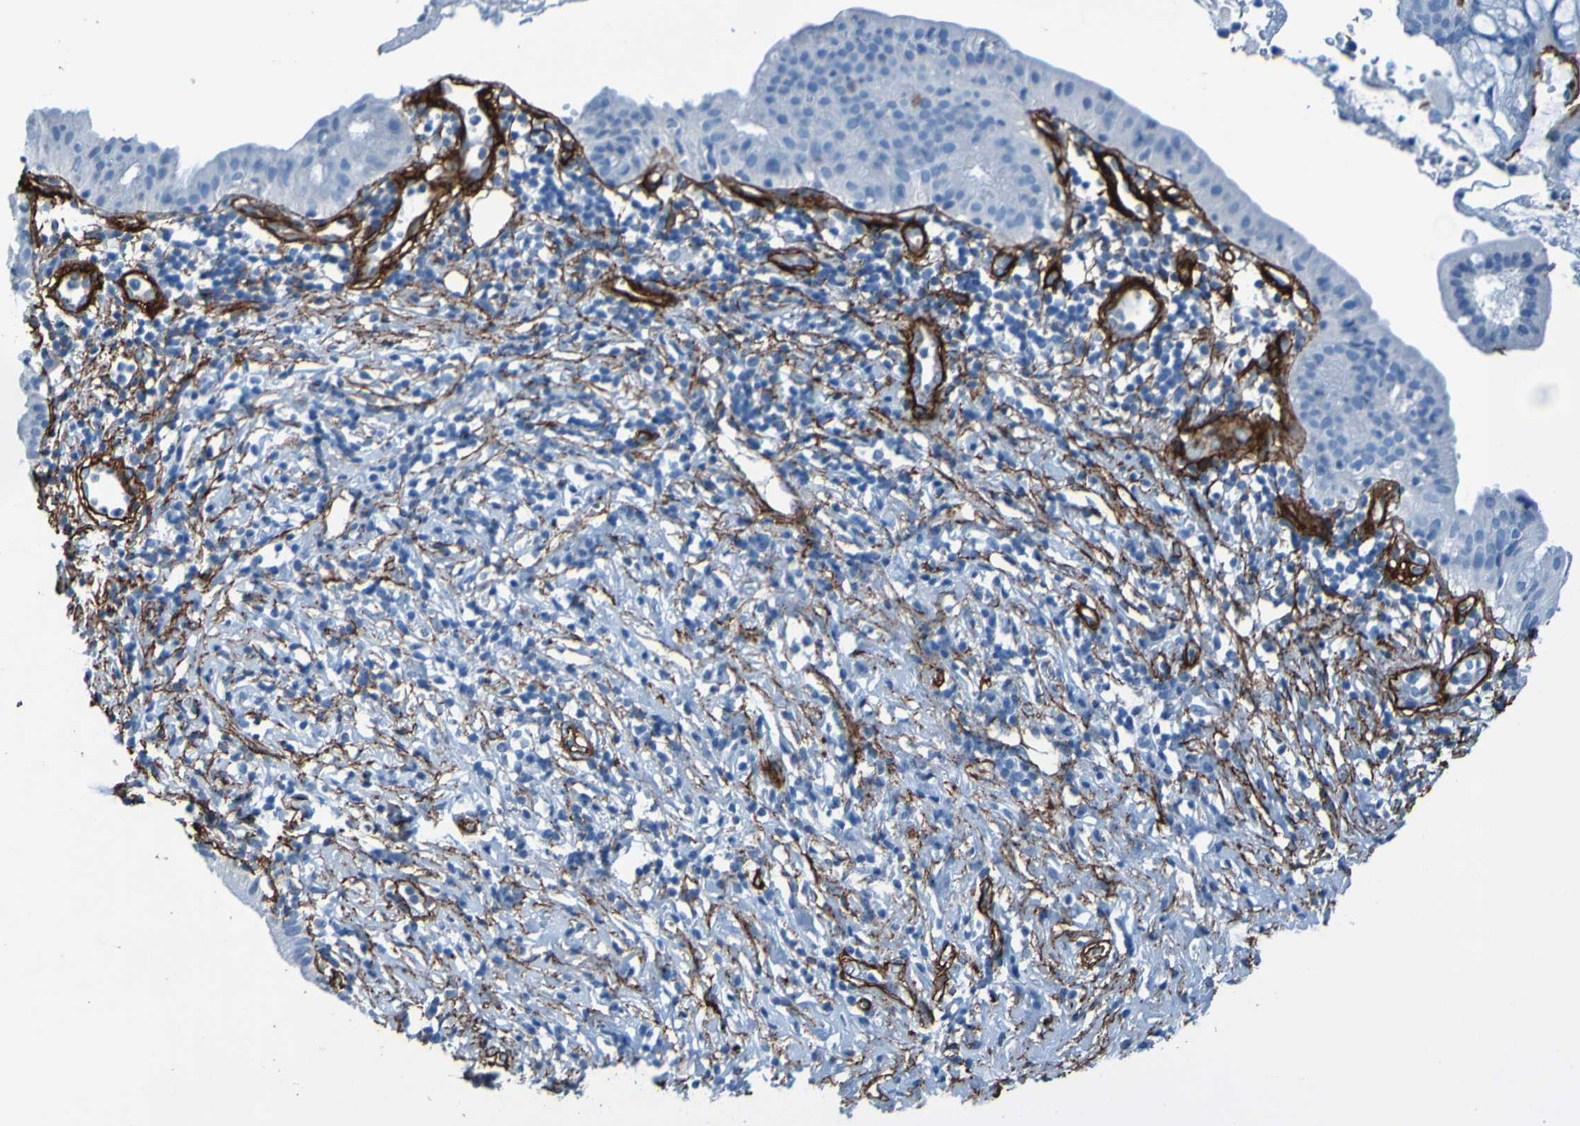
{"staining": {"intensity": "negative", "quantity": "none", "location": "none"}, "tissue": "pancreatic cancer", "cell_type": "Tumor cells", "image_type": "cancer", "snomed": [{"axis": "morphology", "description": "Adenocarcinoma, NOS"}, {"axis": "morphology", "description": "Adenocarcinoma, metastatic, NOS"}, {"axis": "topography", "description": "Lymph node"}, {"axis": "topography", "description": "Pancreas"}, {"axis": "topography", "description": "Duodenum"}], "caption": "This is a histopathology image of IHC staining of metastatic adenocarcinoma (pancreatic), which shows no positivity in tumor cells. Brightfield microscopy of immunohistochemistry (IHC) stained with DAB (brown) and hematoxylin (blue), captured at high magnification.", "gene": "COL4A2", "patient": {"sex": "female", "age": 64}}